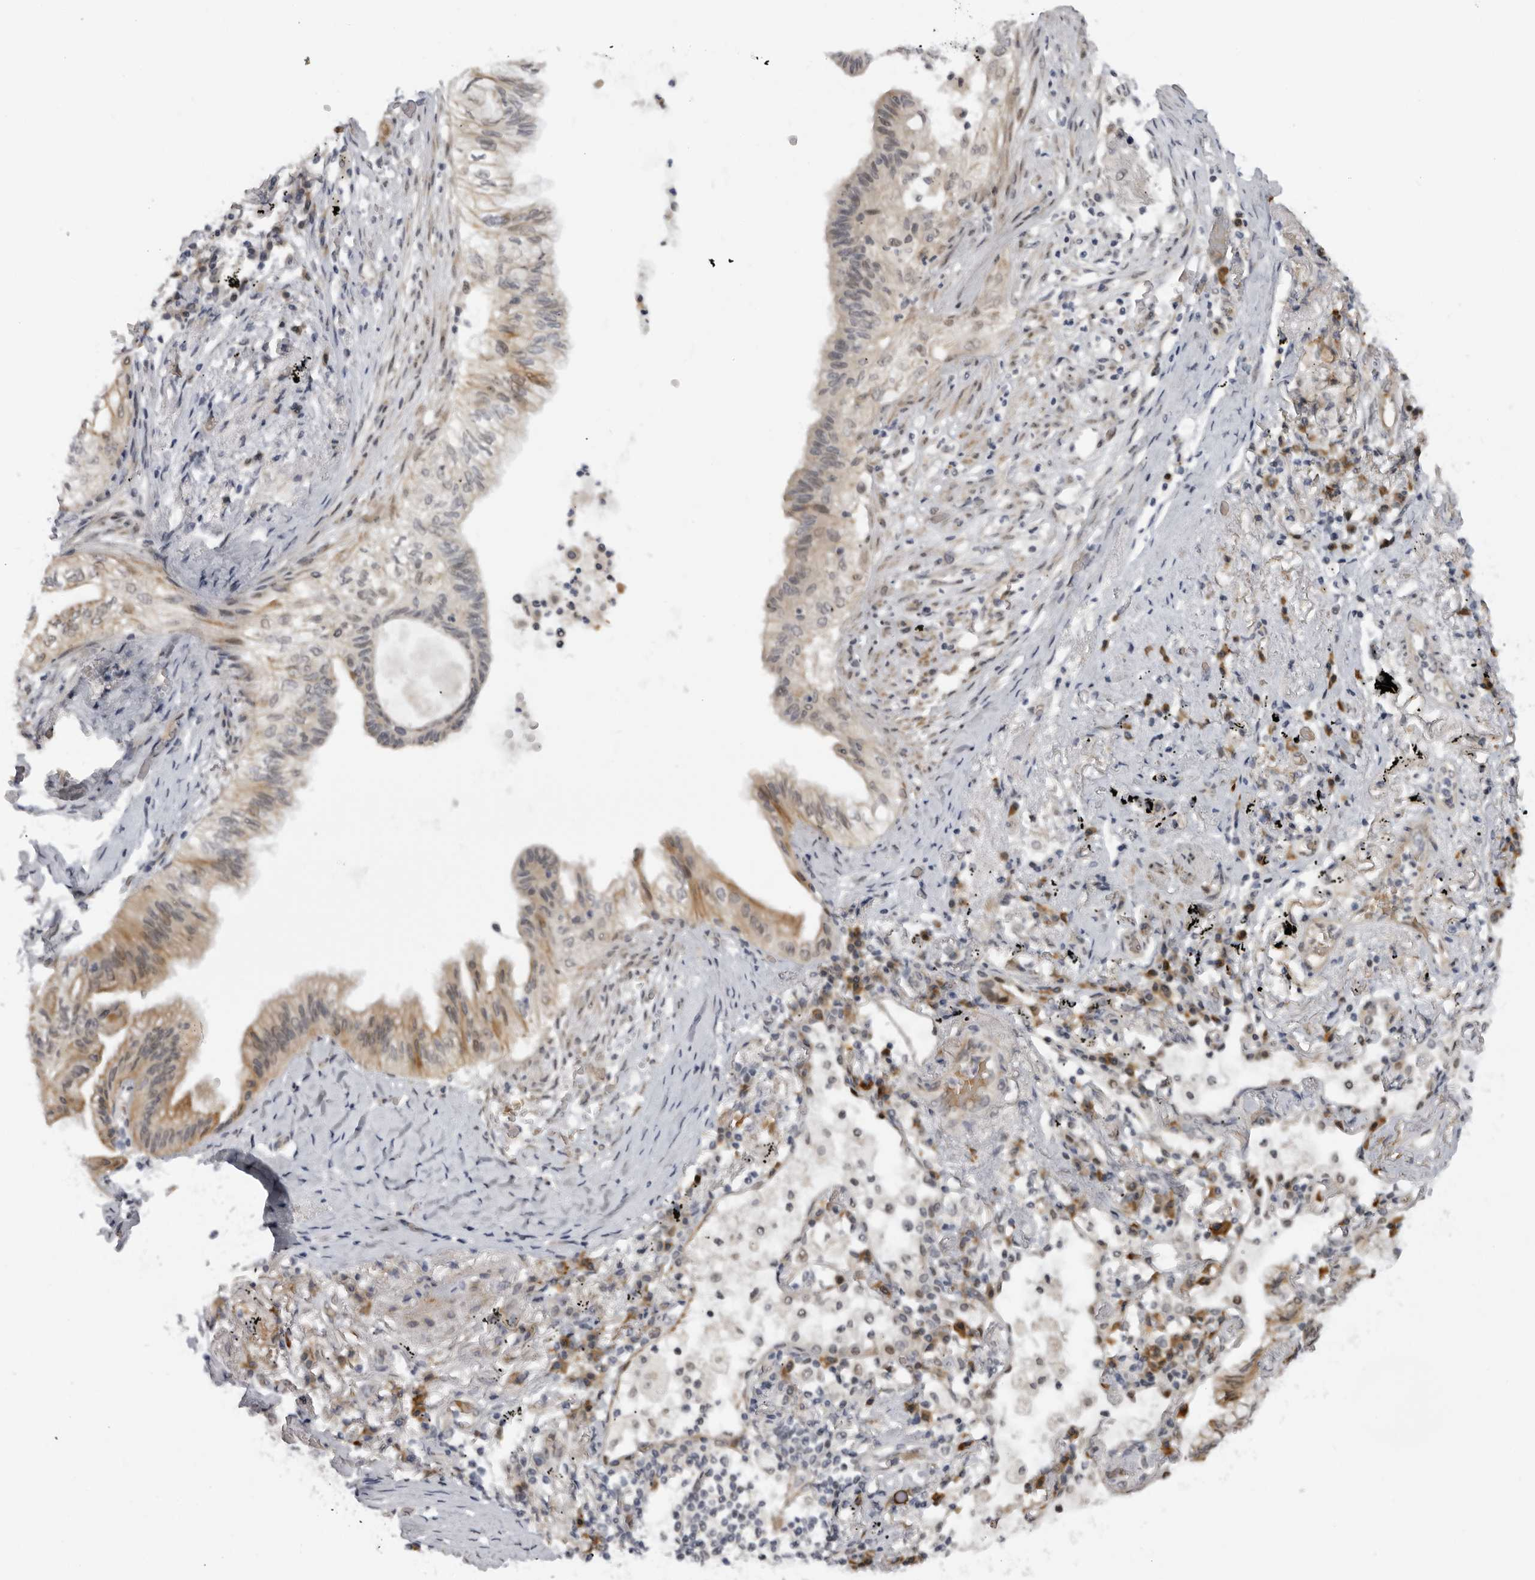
{"staining": {"intensity": "moderate", "quantity": "25%-75%", "location": "cytoplasmic/membranous"}, "tissue": "lung cancer", "cell_type": "Tumor cells", "image_type": "cancer", "snomed": [{"axis": "morphology", "description": "Adenocarcinoma, NOS"}, {"axis": "topography", "description": "Lung"}], "caption": "Lung adenocarcinoma stained for a protein displays moderate cytoplasmic/membranous positivity in tumor cells. (DAB = brown stain, brightfield microscopy at high magnification).", "gene": "ALPK2", "patient": {"sex": "female", "age": 70}}